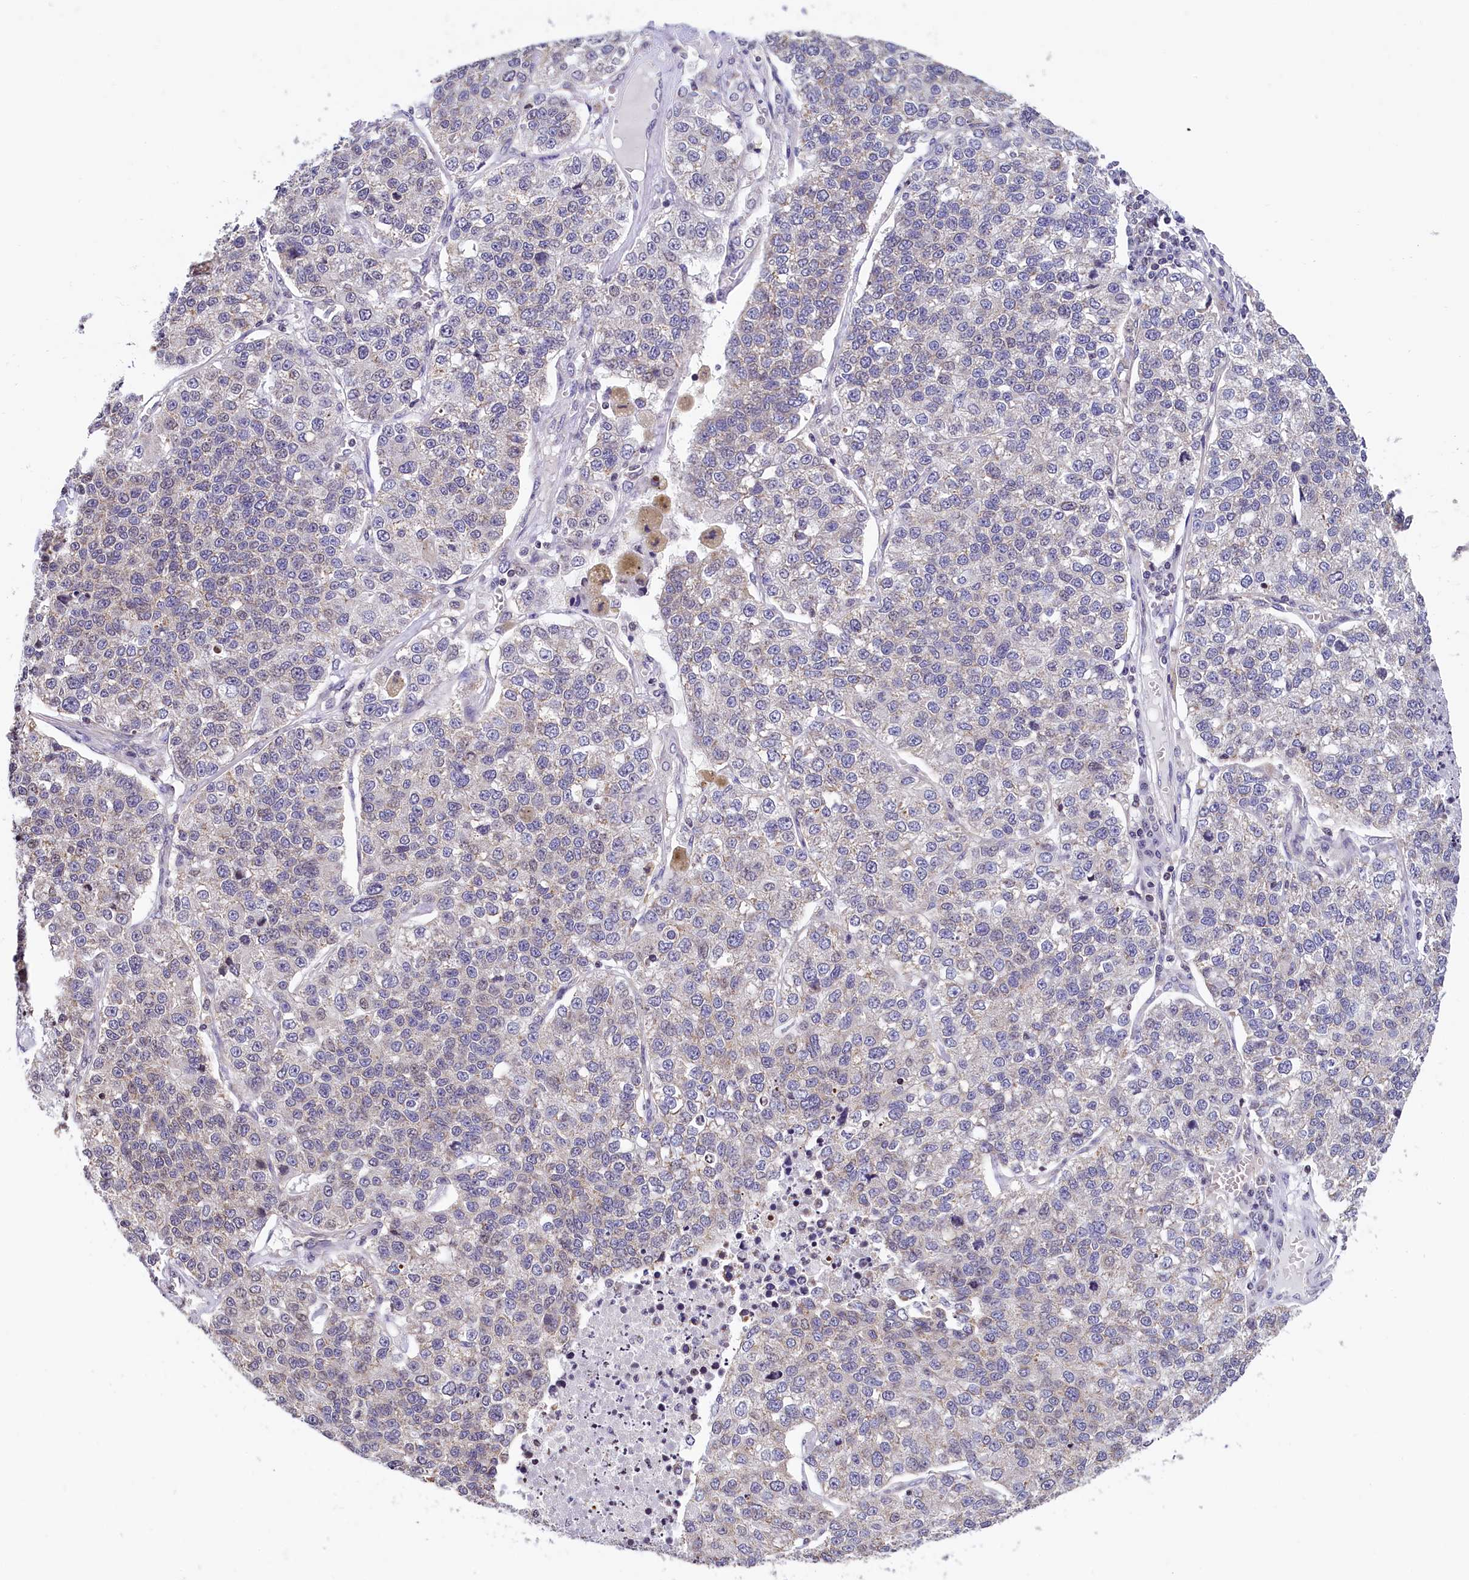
{"staining": {"intensity": "negative", "quantity": "none", "location": "none"}, "tissue": "lung cancer", "cell_type": "Tumor cells", "image_type": "cancer", "snomed": [{"axis": "morphology", "description": "Adenocarcinoma, NOS"}, {"axis": "topography", "description": "Lung"}], "caption": "Tumor cells are negative for protein expression in human lung cancer (adenocarcinoma).", "gene": "ZNF2", "patient": {"sex": "male", "age": 49}}